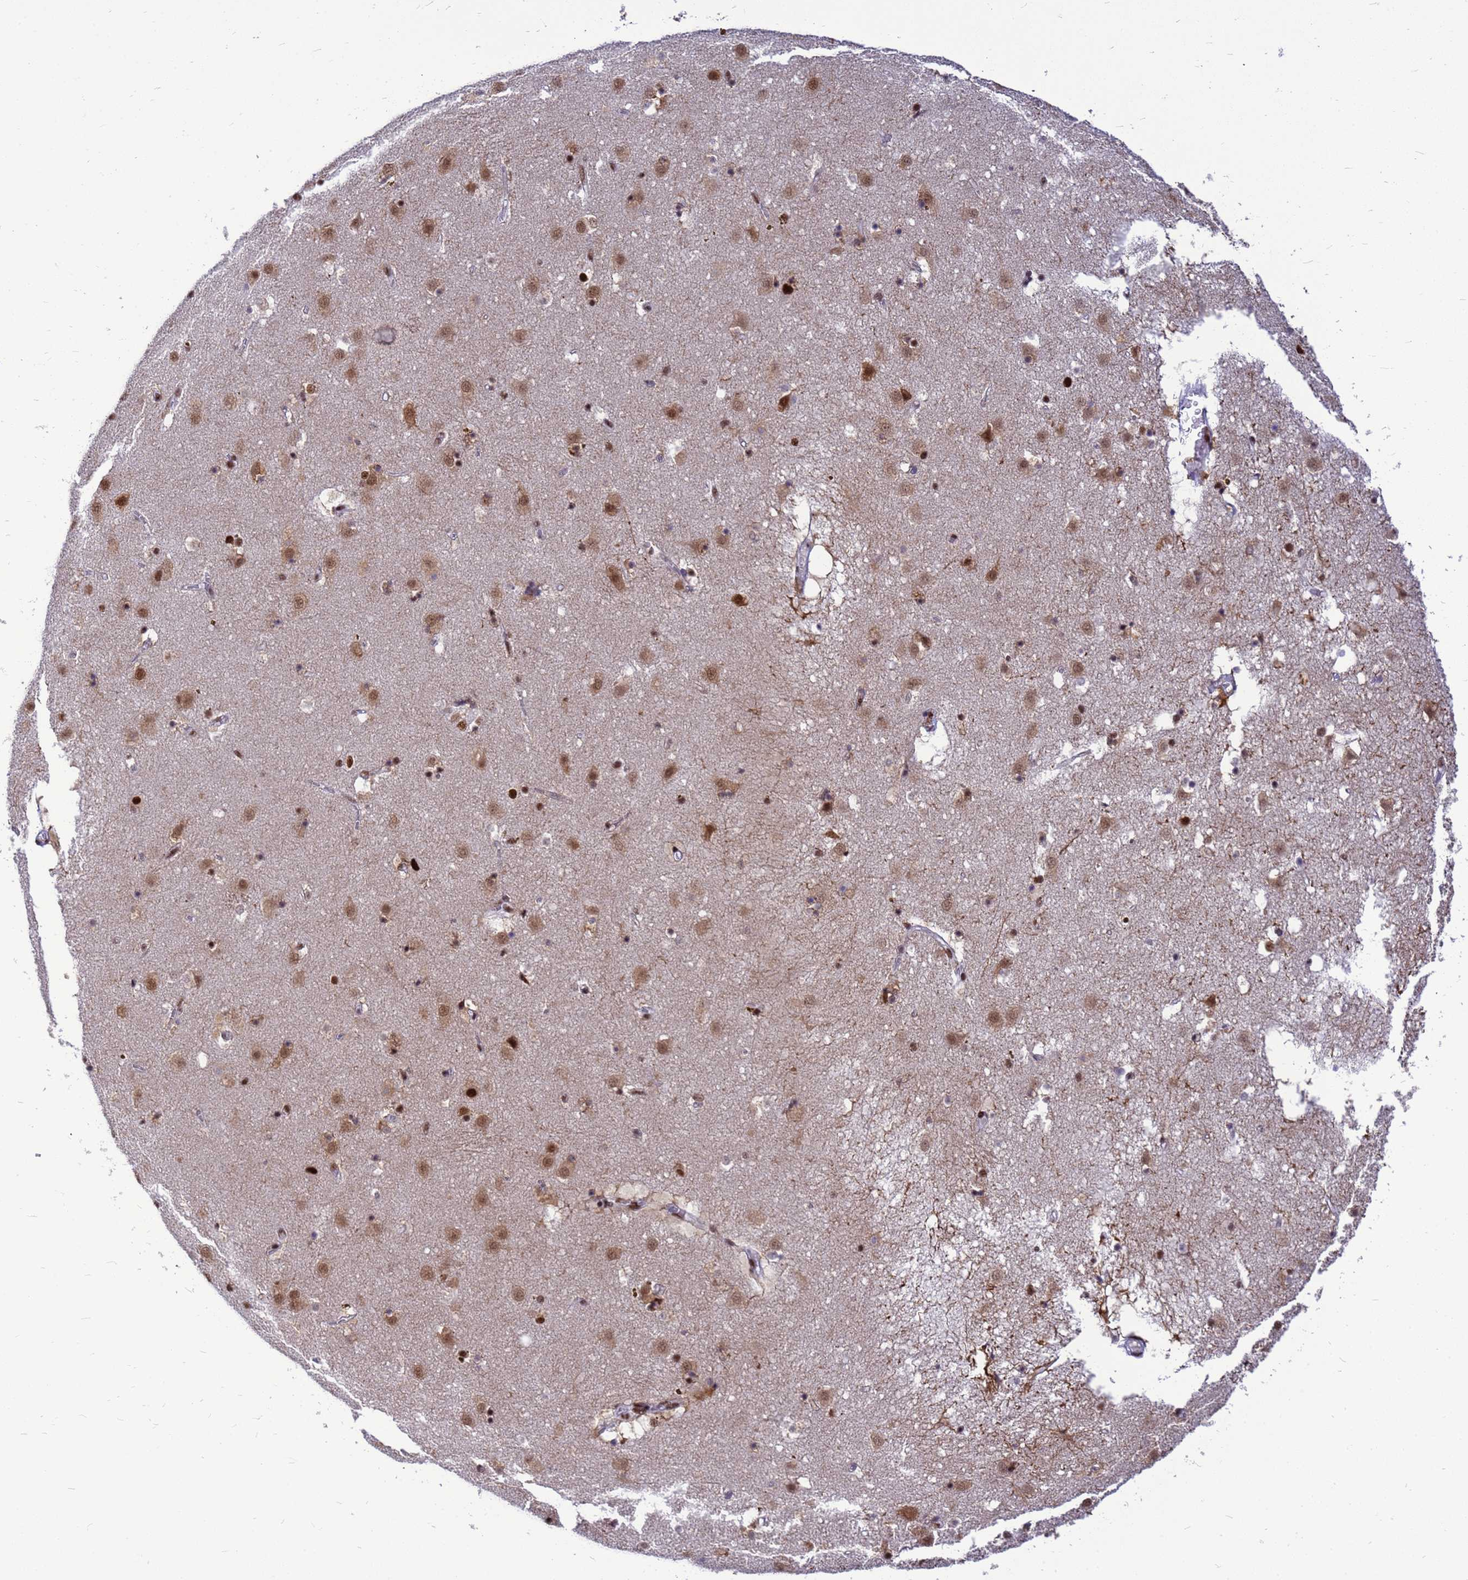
{"staining": {"intensity": "moderate", "quantity": "25%-75%", "location": "nuclear"}, "tissue": "caudate", "cell_type": "Glial cells", "image_type": "normal", "snomed": [{"axis": "morphology", "description": "Normal tissue, NOS"}, {"axis": "topography", "description": "Lateral ventricle wall"}], "caption": "Caudate was stained to show a protein in brown. There is medium levels of moderate nuclear positivity in approximately 25%-75% of glial cells. (DAB = brown stain, brightfield microscopy at high magnification).", "gene": "SART3", "patient": {"sex": "male", "age": 70}}